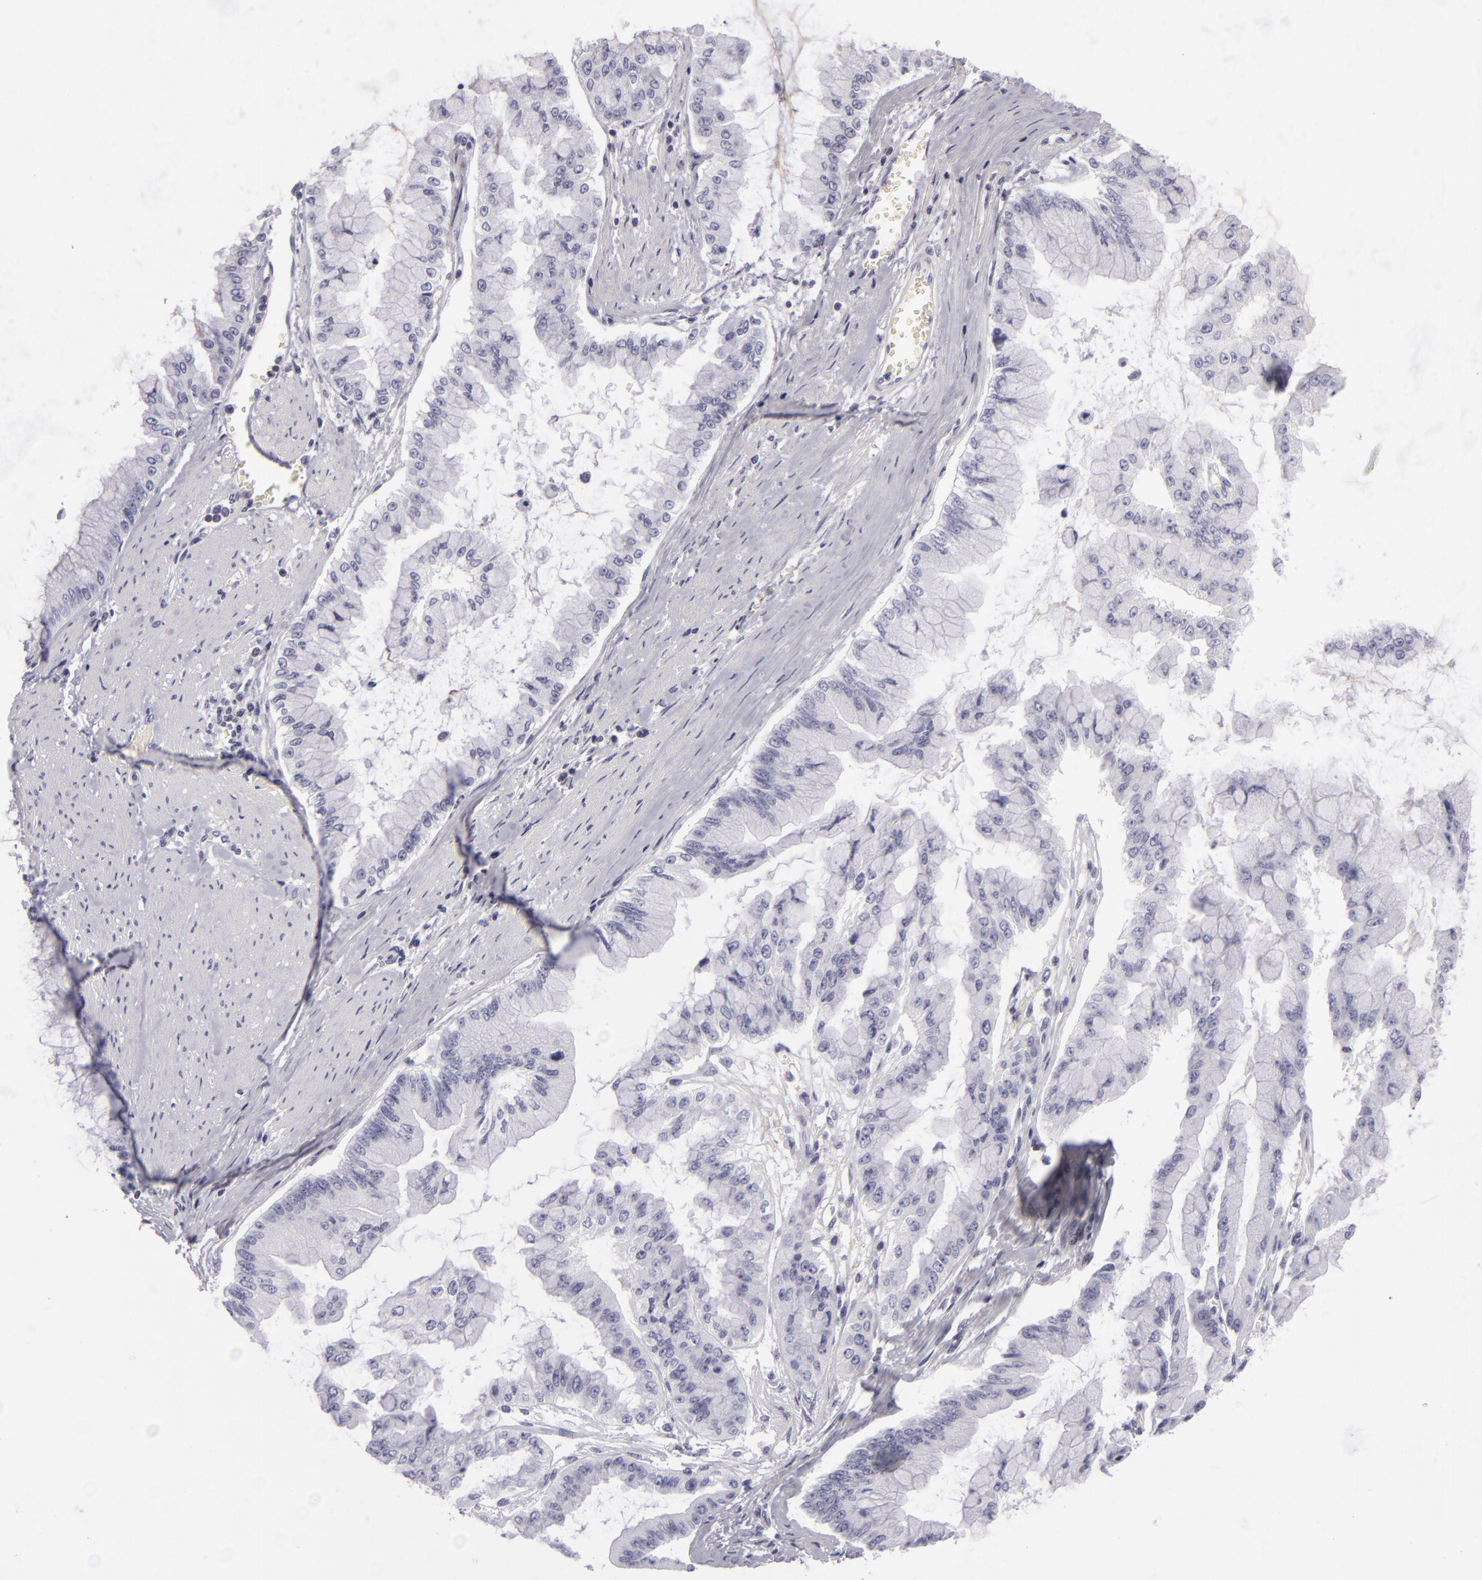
{"staining": {"intensity": "negative", "quantity": "none", "location": "none"}, "tissue": "liver cancer", "cell_type": "Tumor cells", "image_type": "cancer", "snomed": [{"axis": "morphology", "description": "Cholangiocarcinoma"}, {"axis": "topography", "description": "Liver"}], "caption": "The micrograph reveals no staining of tumor cells in liver cancer (cholangiocarcinoma).", "gene": "KCNAB2", "patient": {"sex": "female", "age": 79}}